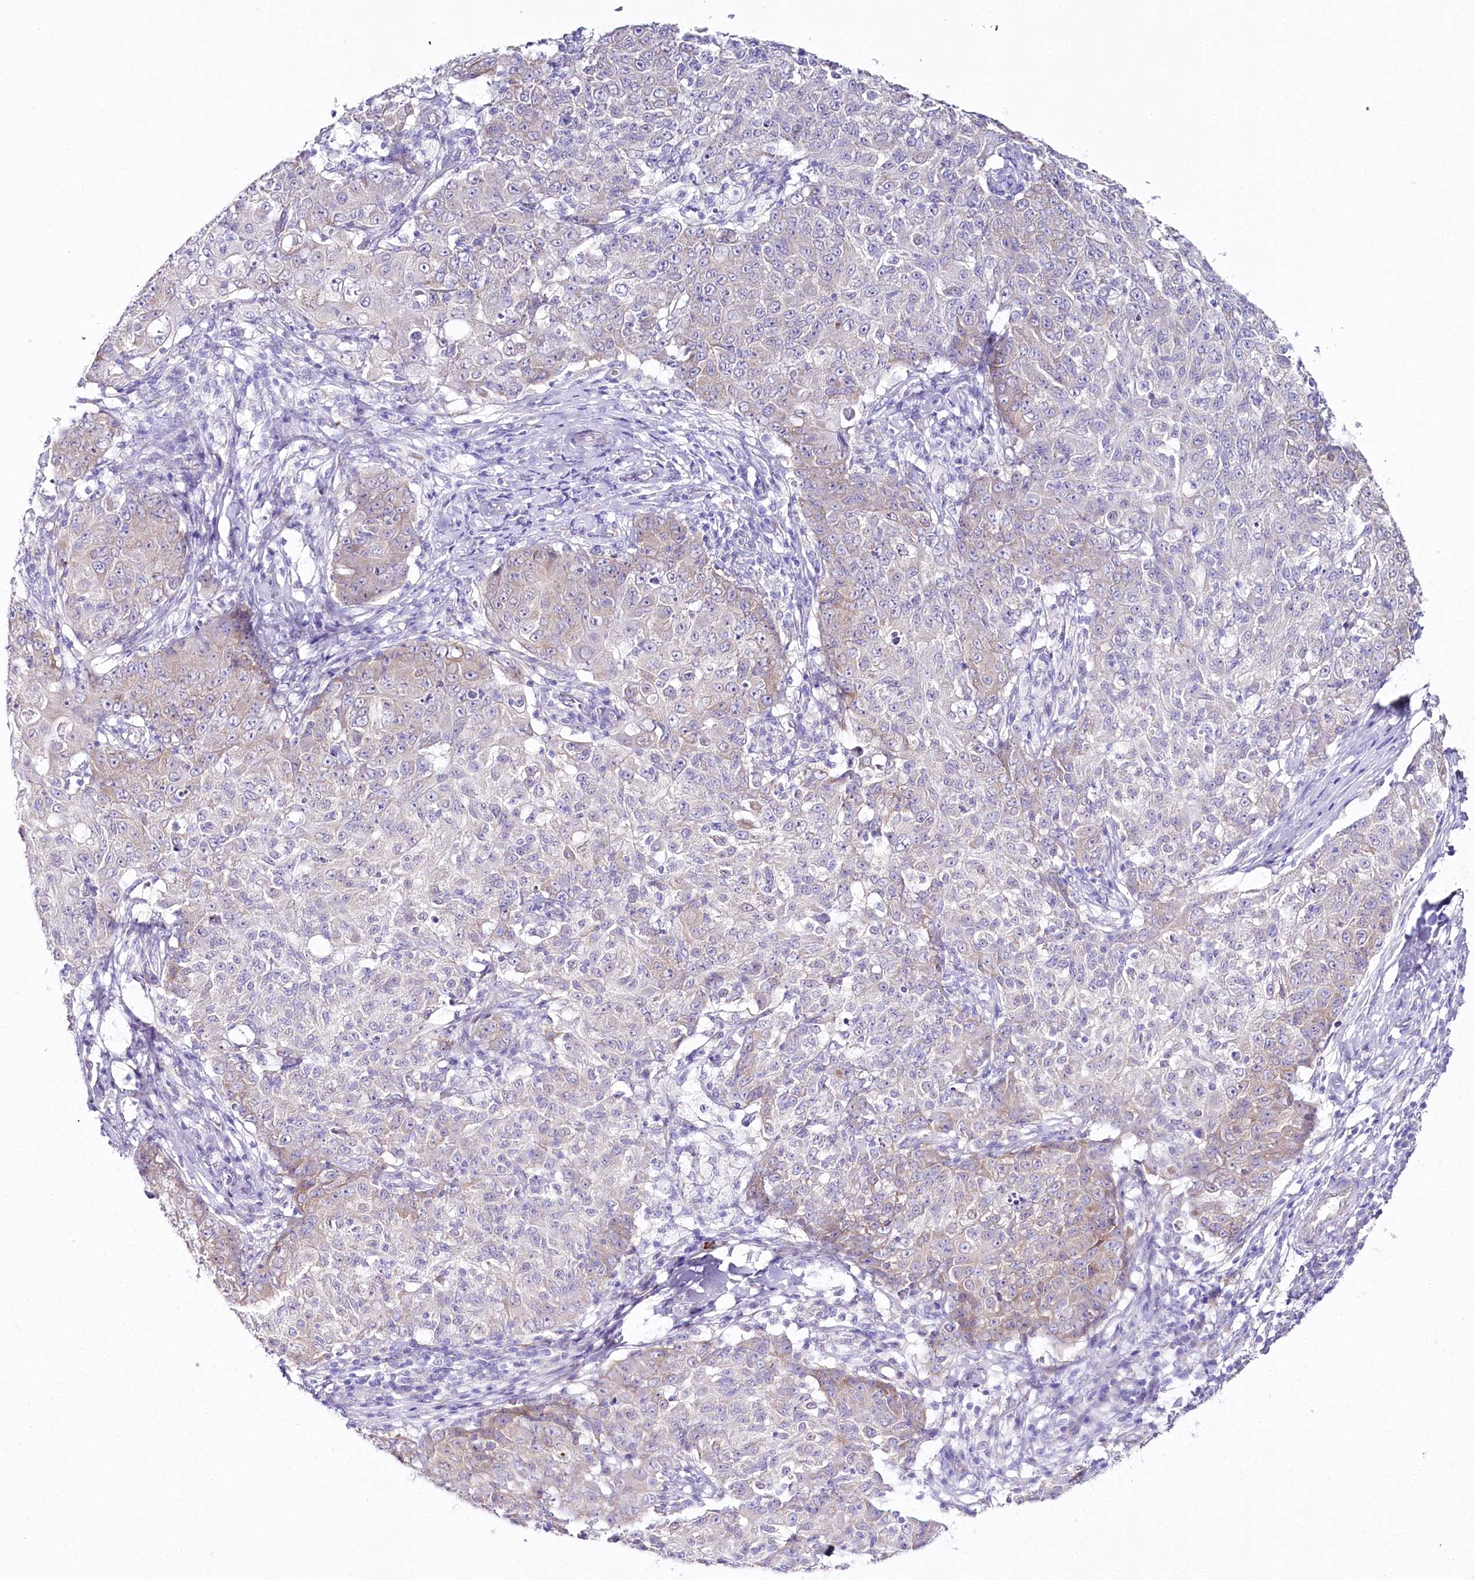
{"staining": {"intensity": "moderate", "quantity": "<25%", "location": "cytoplasmic/membranous"}, "tissue": "ovarian cancer", "cell_type": "Tumor cells", "image_type": "cancer", "snomed": [{"axis": "morphology", "description": "Carcinoma, endometroid"}, {"axis": "topography", "description": "Ovary"}], "caption": "The immunohistochemical stain highlights moderate cytoplasmic/membranous staining in tumor cells of endometroid carcinoma (ovarian) tissue.", "gene": "CSN3", "patient": {"sex": "female", "age": 42}}